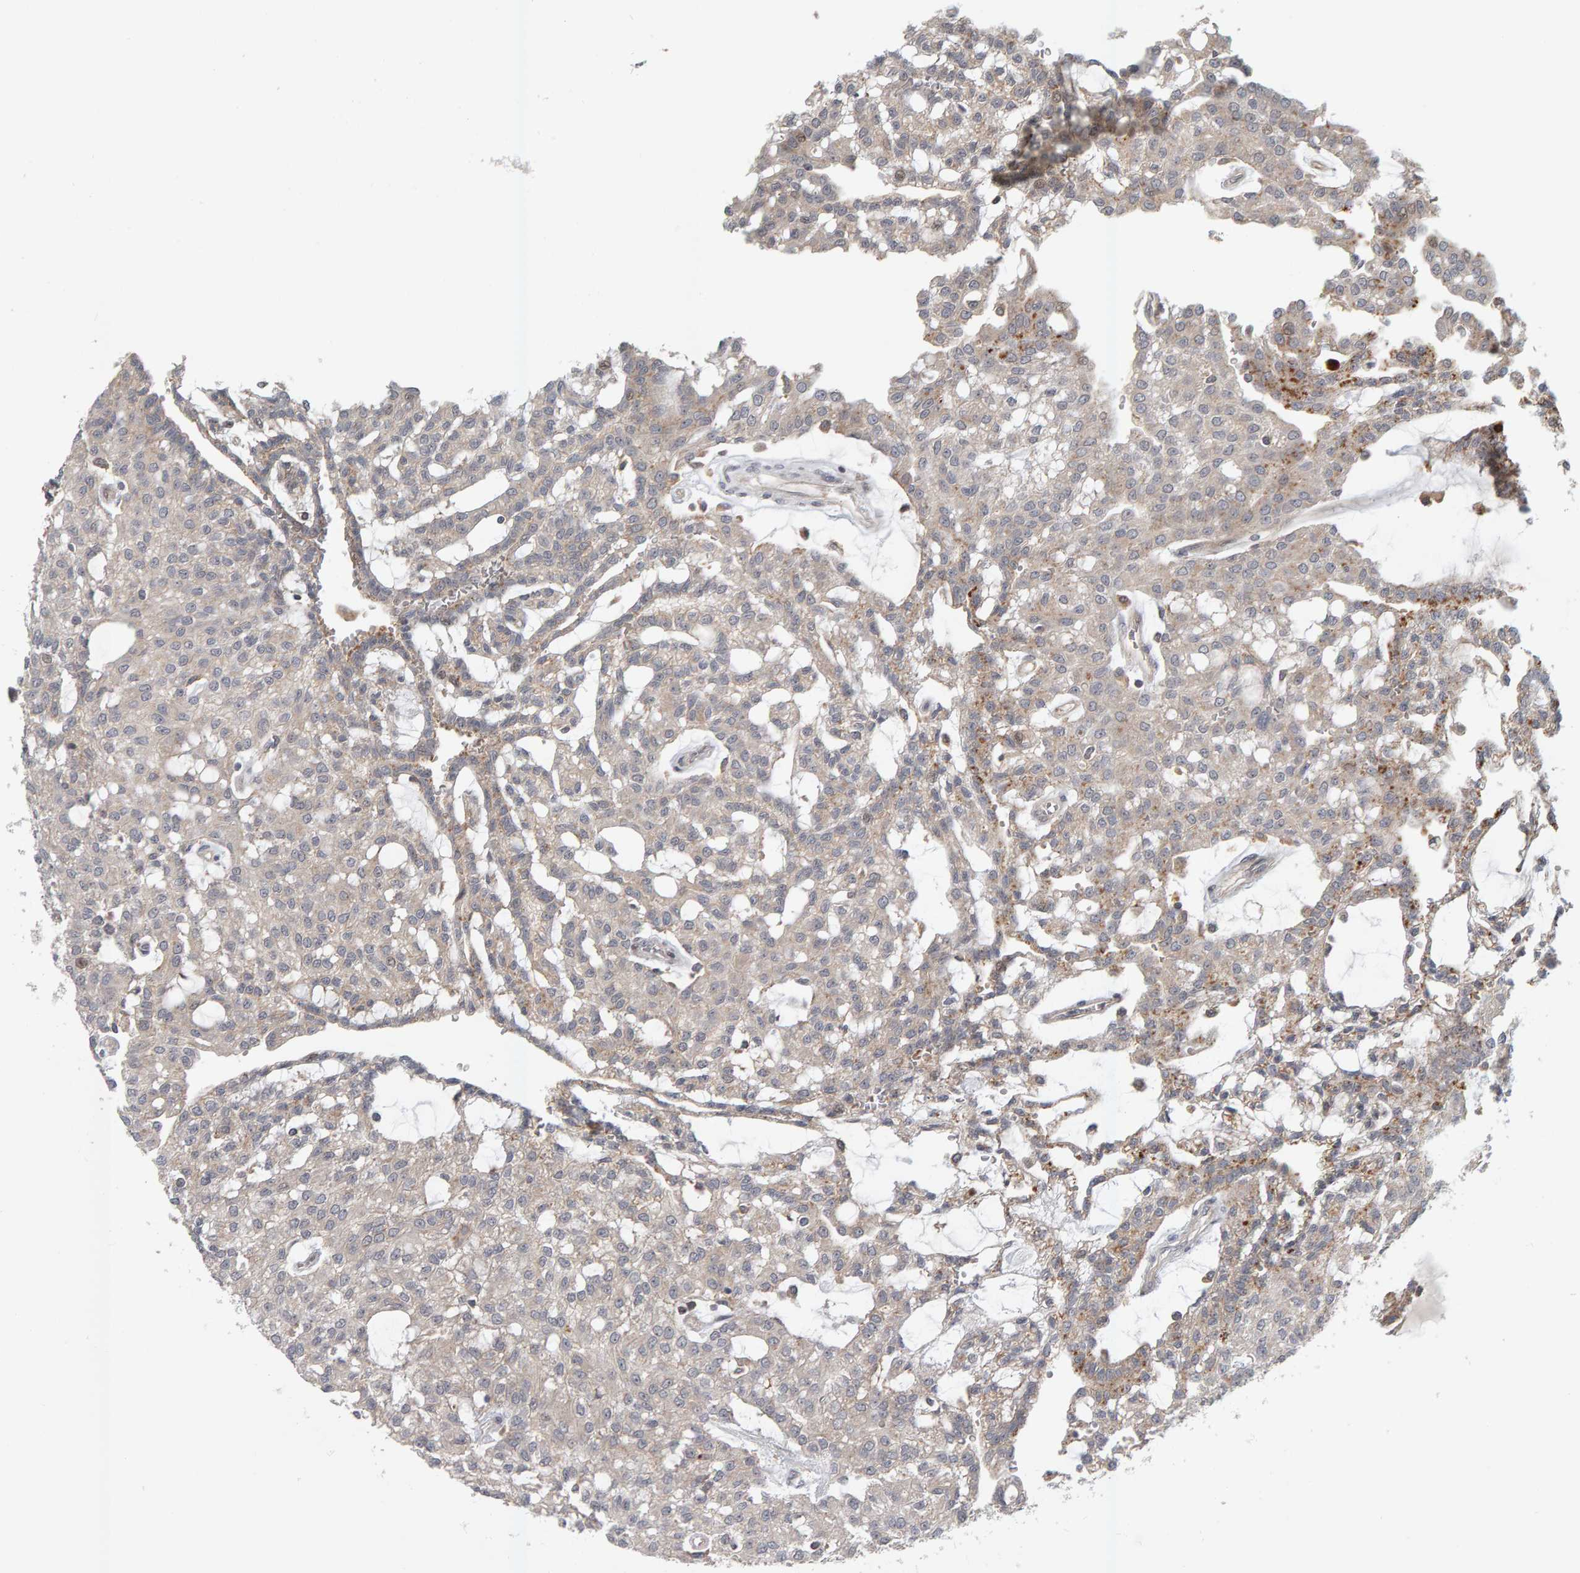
{"staining": {"intensity": "weak", "quantity": "25%-75%", "location": "cytoplasmic/membranous"}, "tissue": "renal cancer", "cell_type": "Tumor cells", "image_type": "cancer", "snomed": [{"axis": "morphology", "description": "Adenocarcinoma, NOS"}, {"axis": "topography", "description": "Kidney"}], "caption": "A brown stain labels weak cytoplasmic/membranous staining of a protein in human renal cancer (adenocarcinoma) tumor cells. (Brightfield microscopy of DAB IHC at high magnification).", "gene": "ZNF160", "patient": {"sex": "male", "age": 63}}